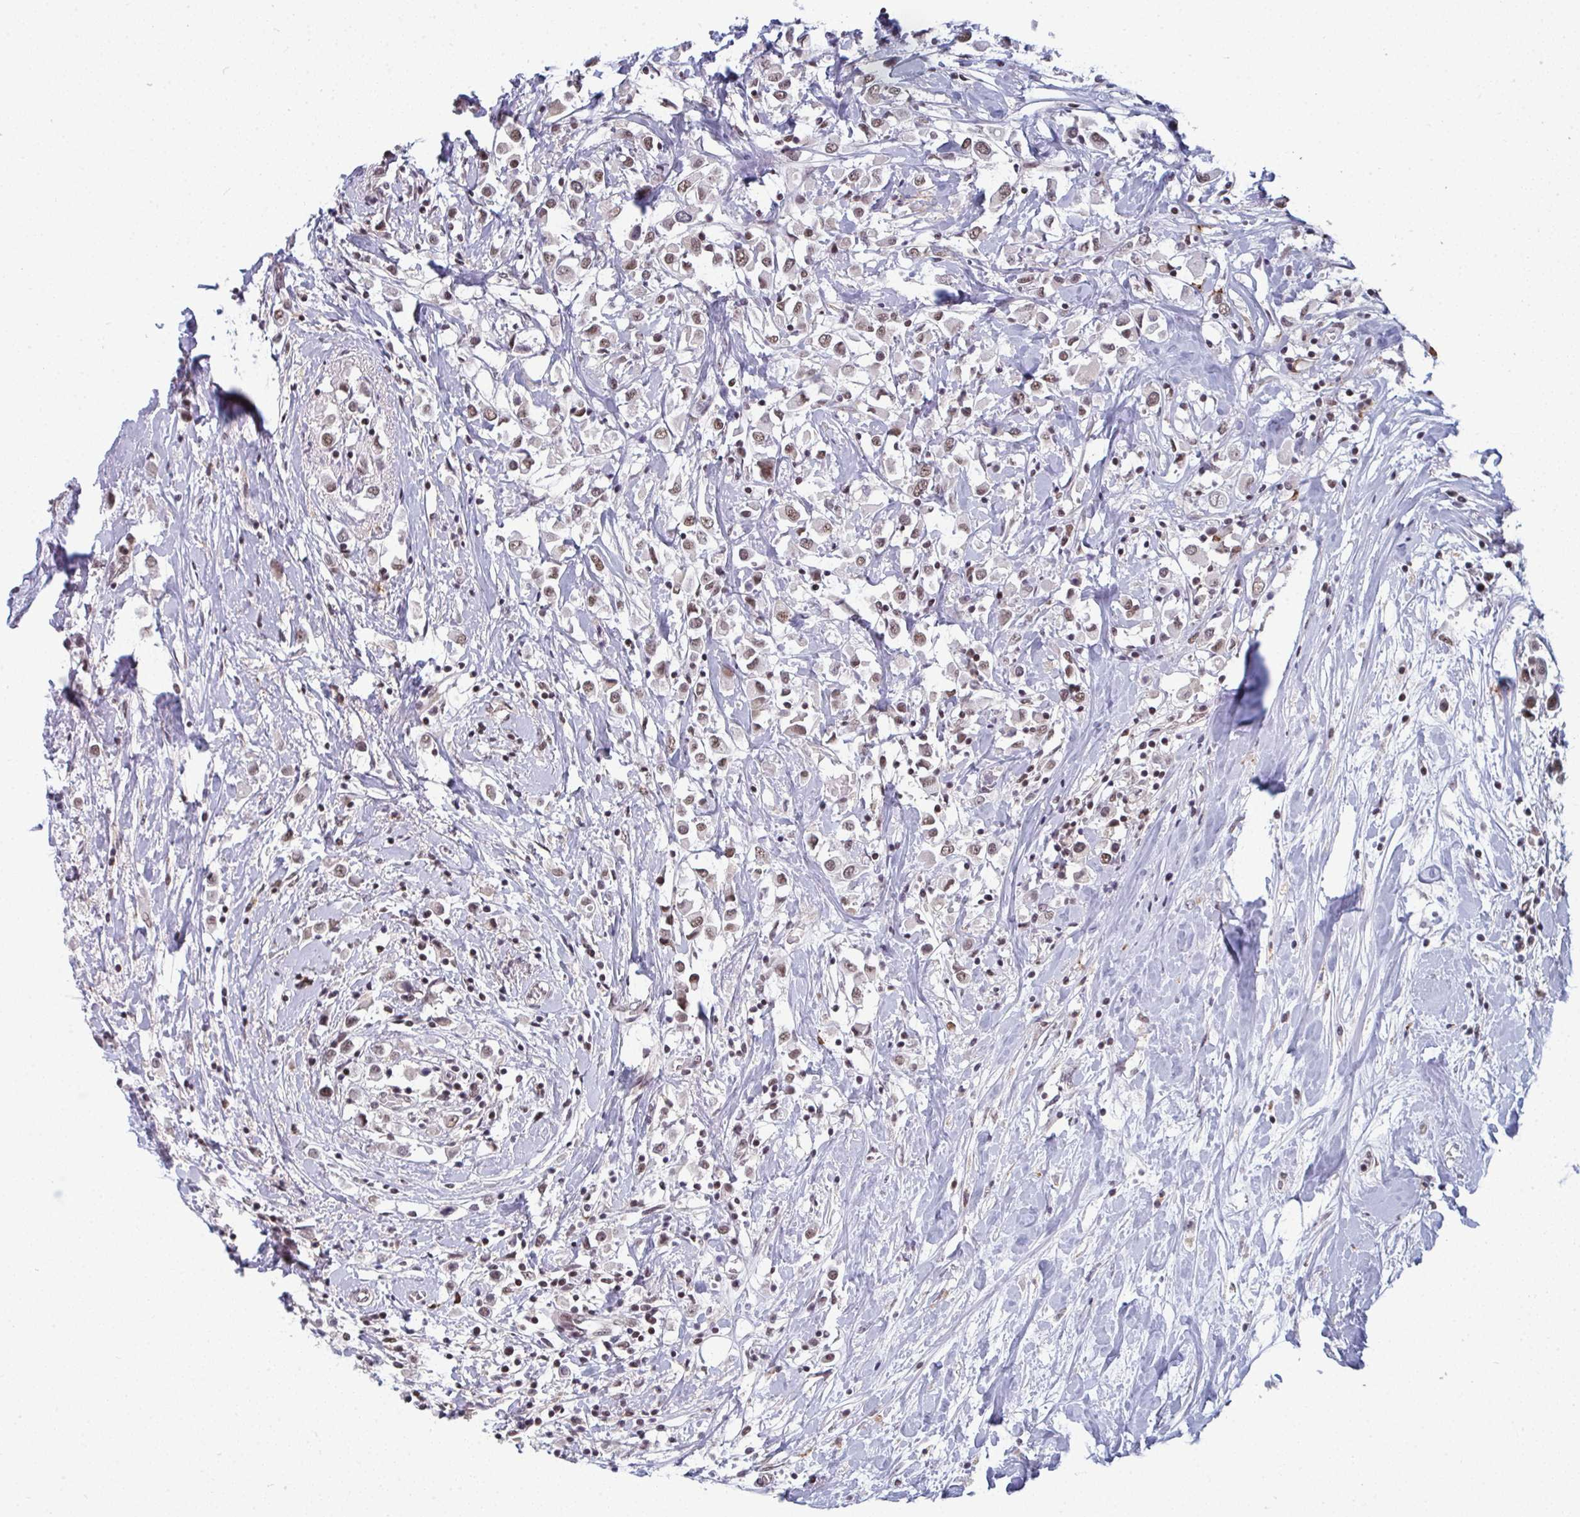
{"staining": {"intensity": "moderate", "quantity": ">75%", "location": "nuclear"}, "tissue": "breast cancer", "cell_type": "Tumor cells", "image_type": "cancer", "snomed": [{"axis": "morphology", "description": "Duct carcinoma"}, {"axis": "topography", "description": "Breast"}], "caption": "Moderate nuclear positivity for a protein is identified in approximately >75% of tumor cells of intraductal carcinoma (breast) using immunohistochemistry.", "gene": "ATF1", "patient": {"sex": "female", "age": 61}}